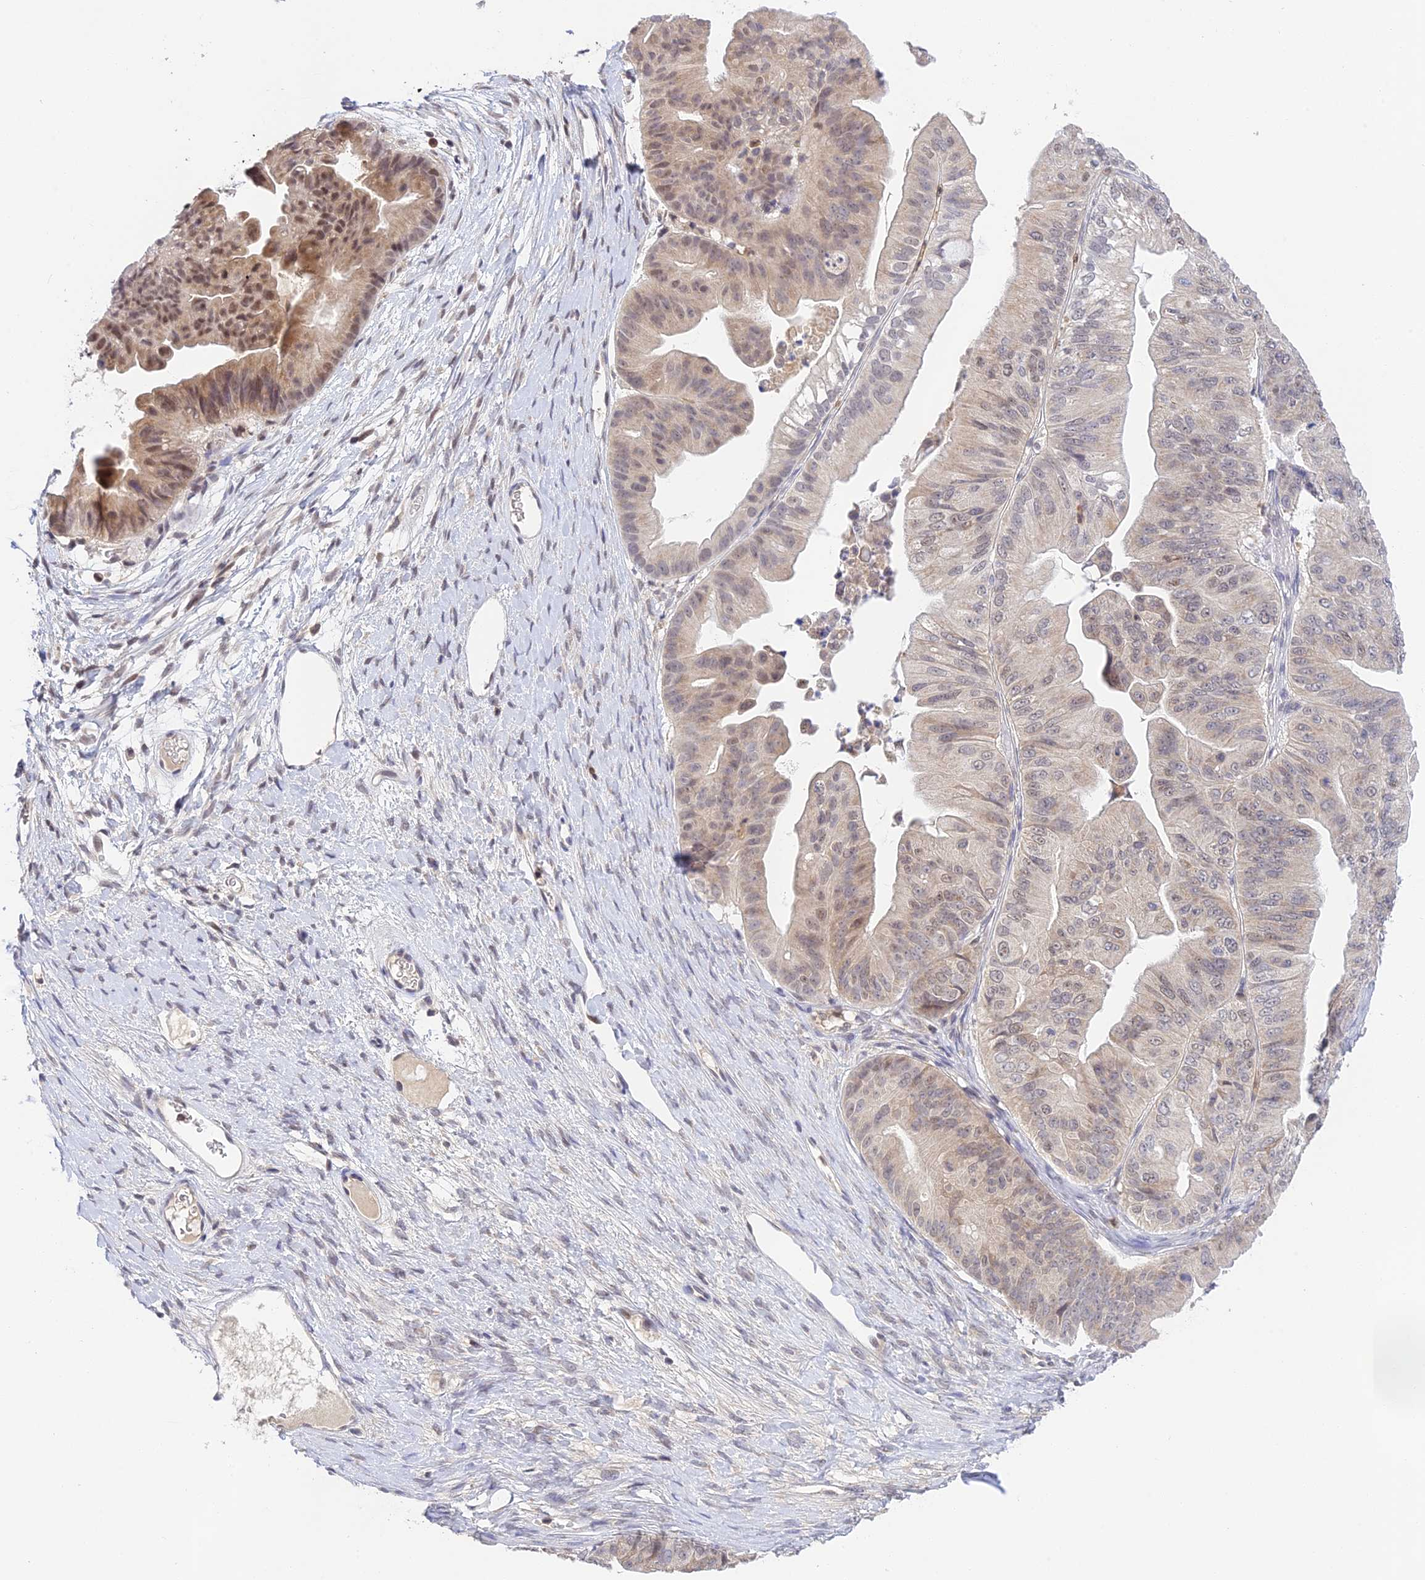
{"staining": {"intensity": "moderate", "quantity": "<25%", "location": "cytoplasmic/membranous,nuclear"}, "tissue": "ovarian cancer", "cell_type": "Tumor cells", "image_type": "cancer", "snomed": [{"axis": "morphology", "description": "Cystadenocarcinoma, mucinous, NOS"}, {"axis": "topography", "description": "Ovary"}], "caption": "Moderate cytoplasmic/membranous and nuclear staining is identified in approximately <25% of tumor cells in ovarian mucinous cystadenocarcinoma.", "gene": "PEX16", "patient": {"sex": "female", "age": 61}}